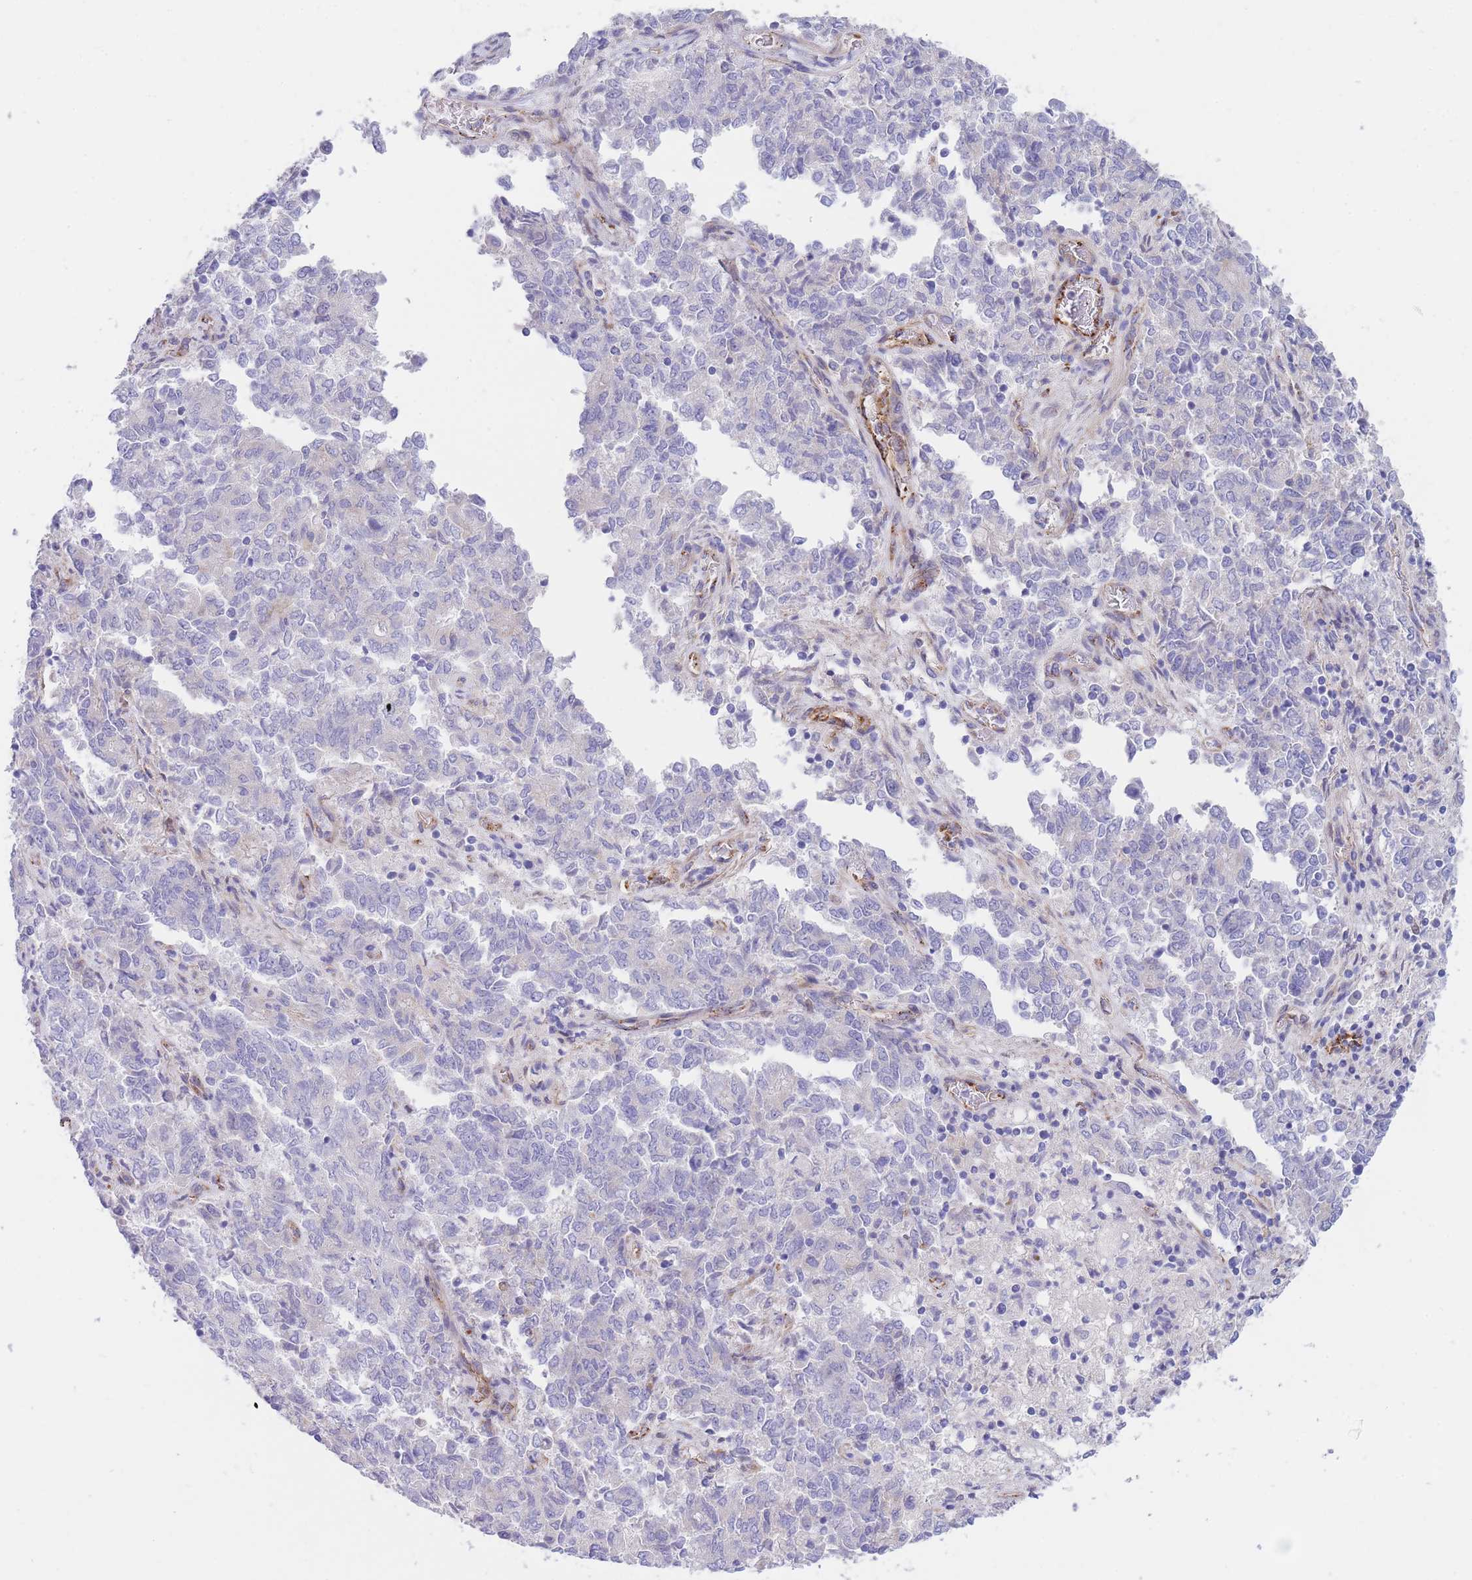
{"staining": {"intensity": "negative", "quantity": "none", "location": "none"}, "tissue": "endometrial cancer", "cell_type": "Tumor cells", "image_type": "cancer", "snomed": [{"axis": "morphology", "description": "Adenocarcinoma, NOS"}, {"axis": "topography", "description": "Endometrium"}], "caption": "IHC of endometrial adenocarcinoma exhibits no positivity in tumor cells.", "gene": "DET1", "patient": {"sex": "female", "age": 80}}